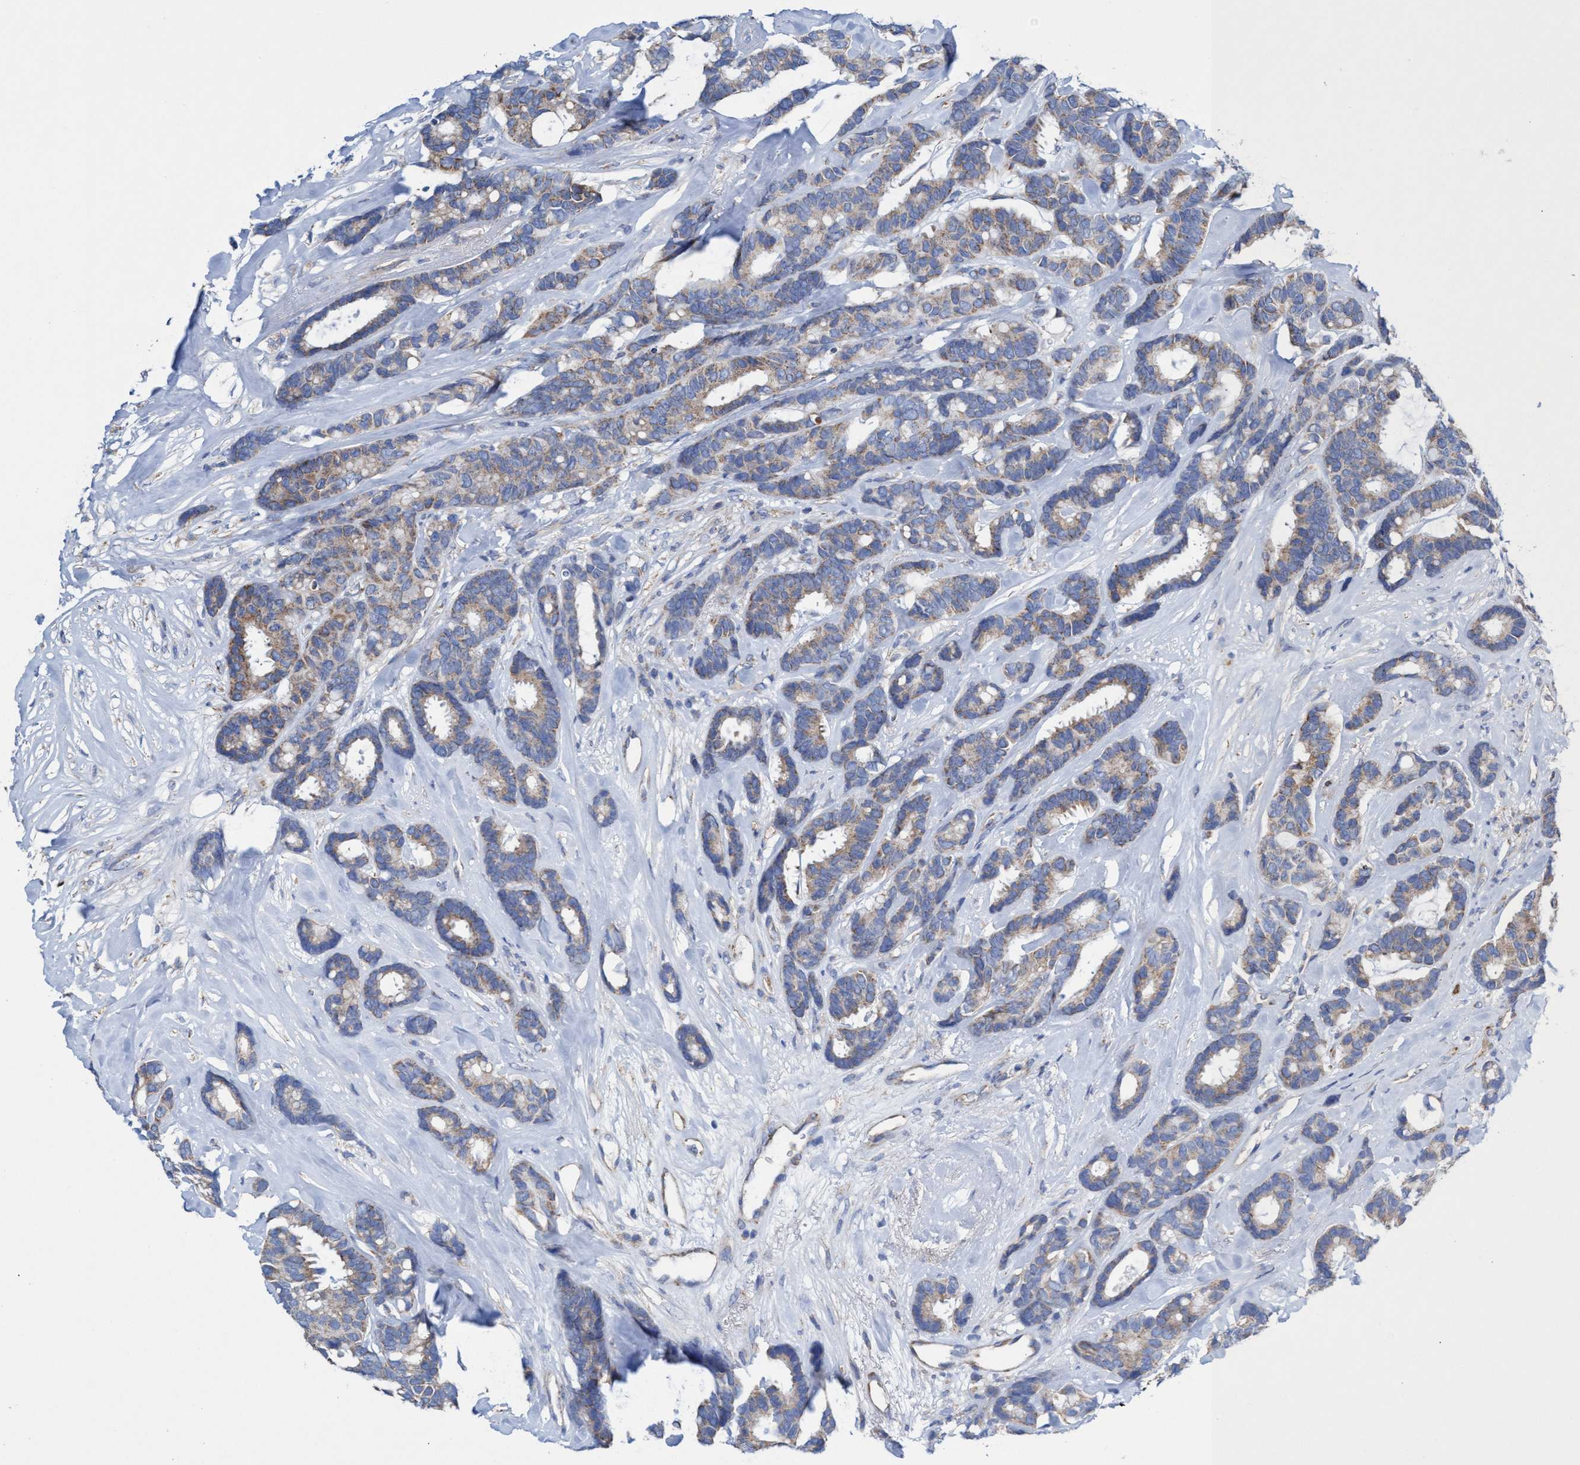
{"staining": {"intensity": "weak", "quantity": "25%-75%", "location": "cytoplasmic/membranous"}, "tissue": "breast cancer", "cell_type": "Tumor cells", "image_type": "cancer", "snomed": [{"axis": "morphology", "description": "Duct carcinoma"}, {"axis": "topography", "description": "Breast"}], "caption": "Human breast cancer (invasive ductal carcinoma) stained with a brown dye exhibits weak cytoplasmic/membranous positive positivity in approximately 25%-75% of tumor cells.", "gene": "ZNF750", "patient": {"sex": "female", "age": 87}}